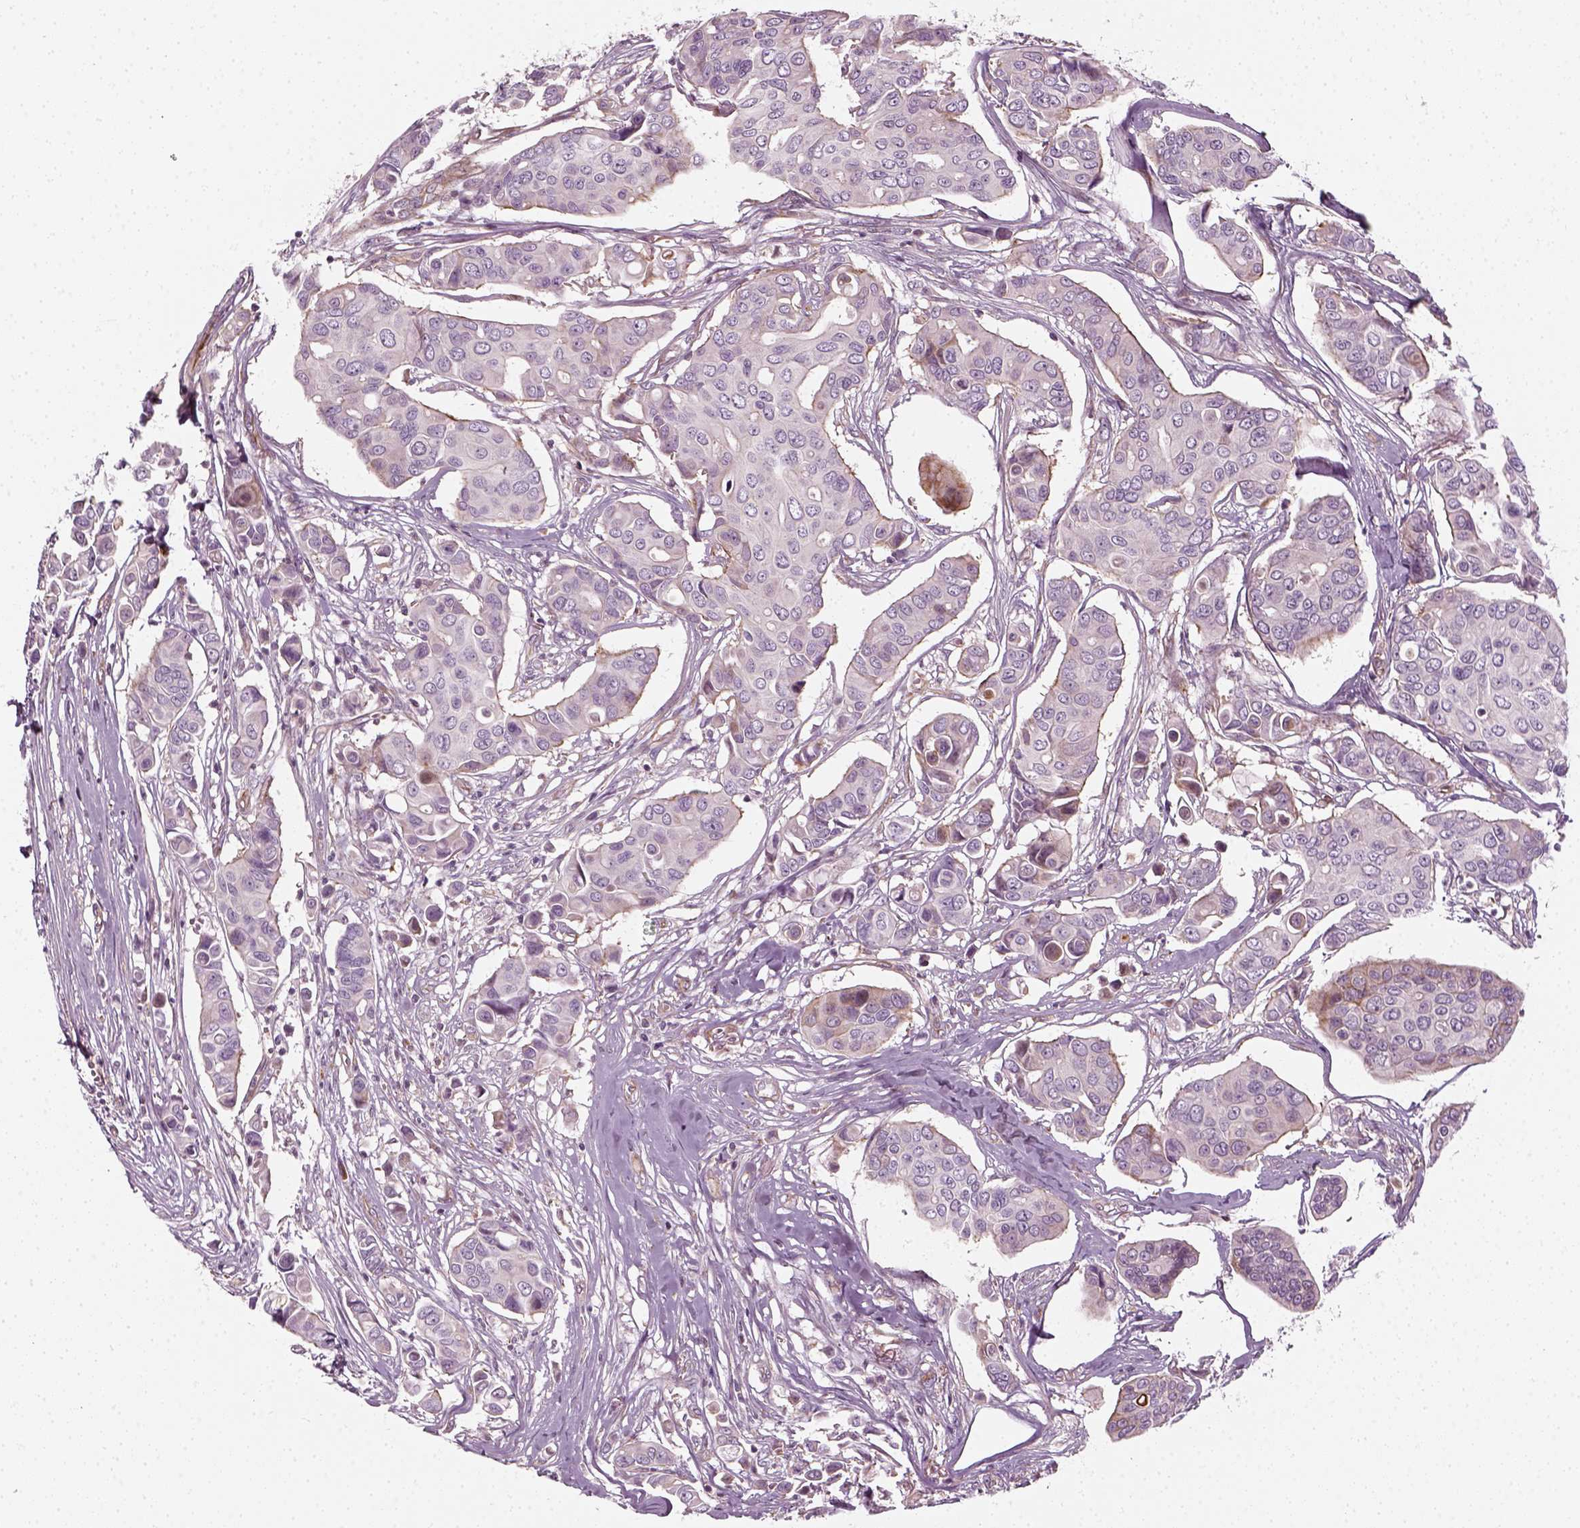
{"staining": {"intensity": "negative", "quantity": "none", "location": "none"}, "tissue": "breast cancer", "cell_type": "Tumor cells", "image_type": "cancer", "snomed": [{"axis": "morphology", "description": "Duct carcinoma"}, {"axis": "topography", "description": "Breast"}], "caption": "Breast cancer (infiltrating ductal carcinoma) stained for a protein using IHC exhibits no positivity tumor cells.", "gene": "DNASE1L1", "patient": {"sex": "female", "age": 54}}